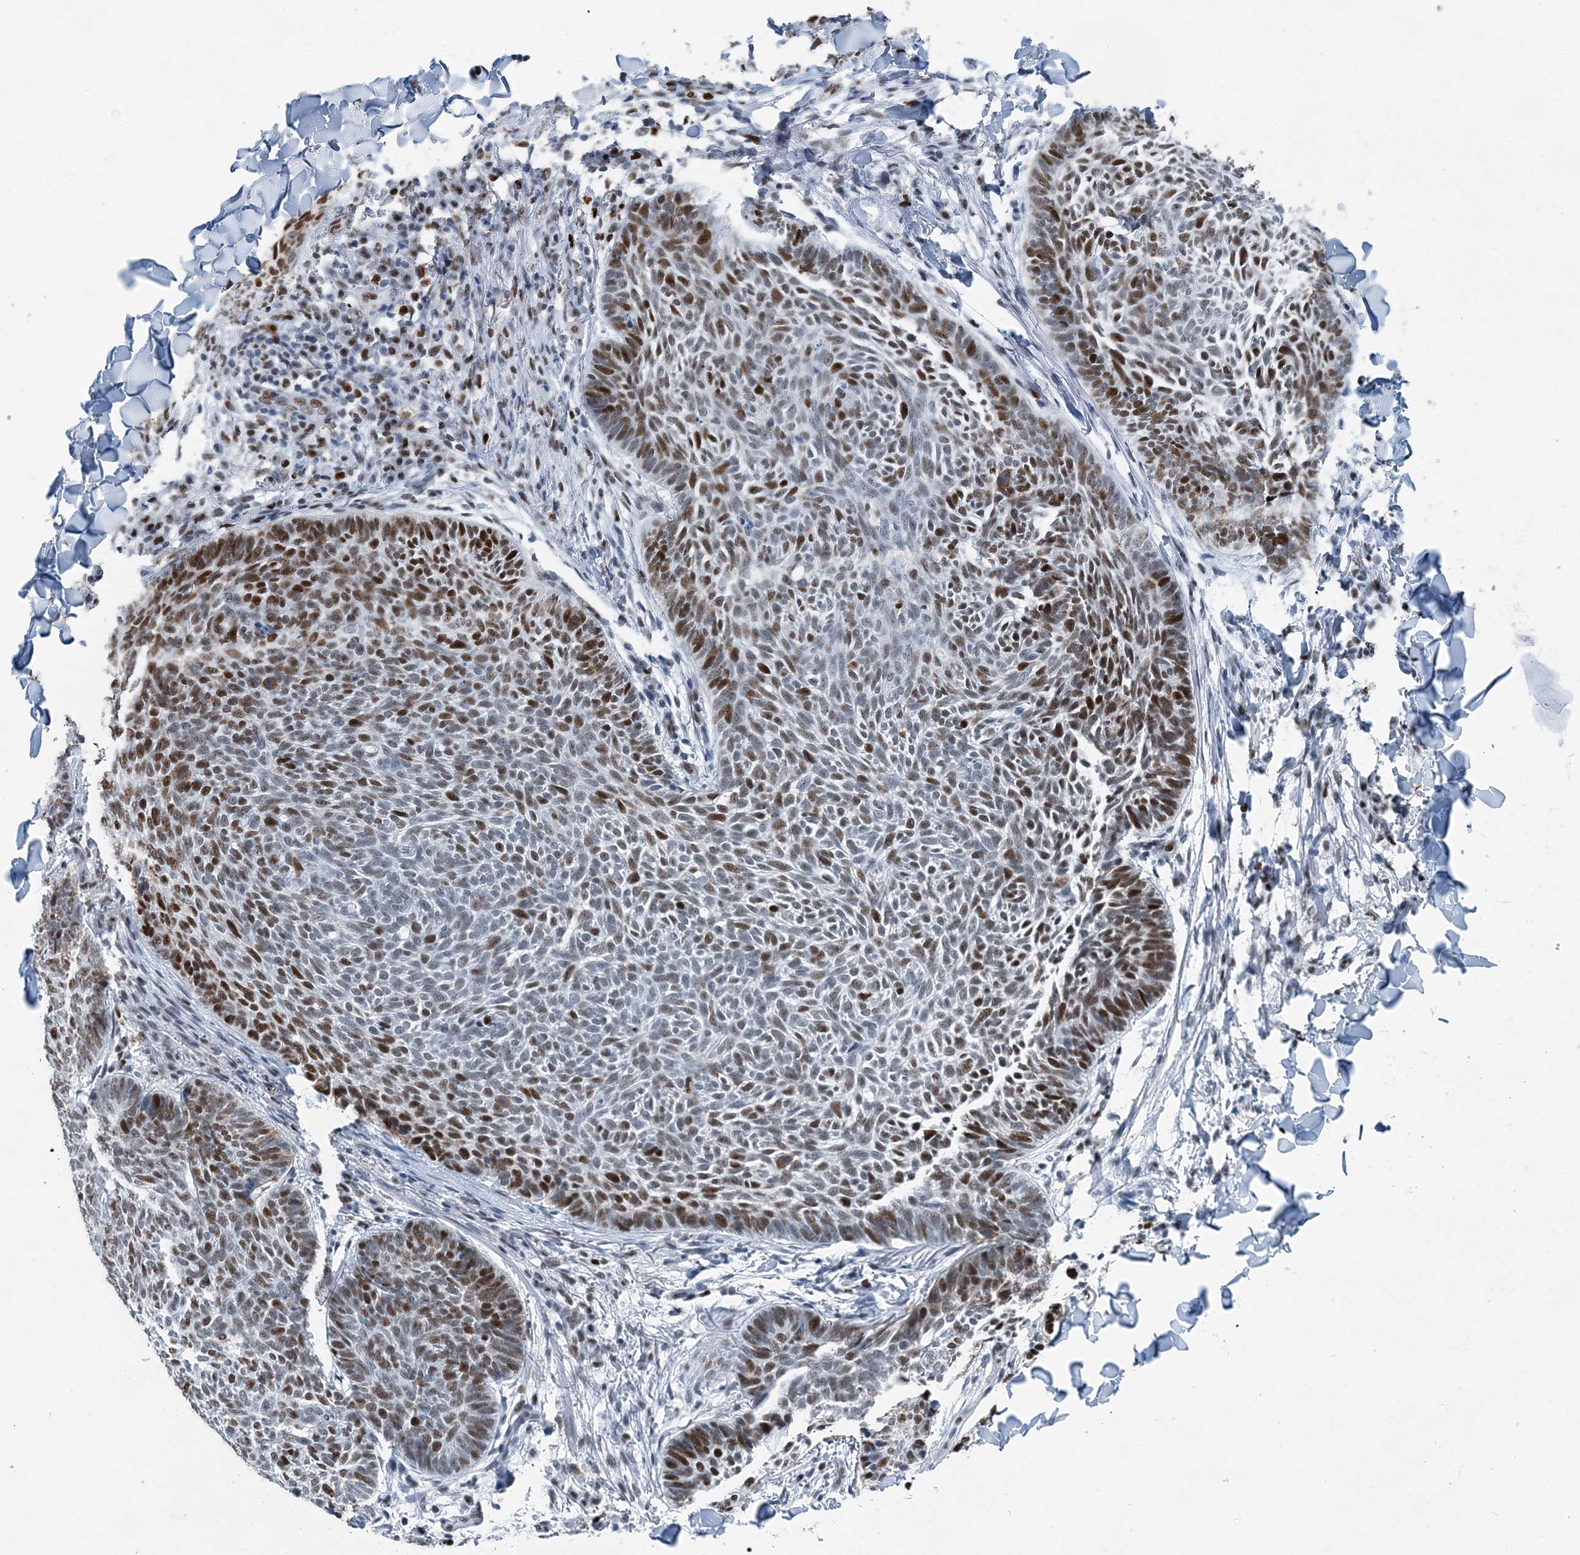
{"staining": {"intensity": "strong", "quantity": "25%-75%", "location": "nuclear"}, "tissue": "skin cancer", "cell_type": "Tumor cells", "image_type": "cancer", "snomed": [{"axis": "morphology", "description": "Normal tissue, NOS"}, {"axis": "morphology", "description": "Basal cell carcinoma"}, {"axis": "topography", "description": "Skin"}], "caption": "Immunohistochemical staining of human skin cancer shows strong nuclear protein positivity in about 25%-75% of tumor cells.", "gene": "HAT1", "patient": {"sex": "male", "age": 50}}